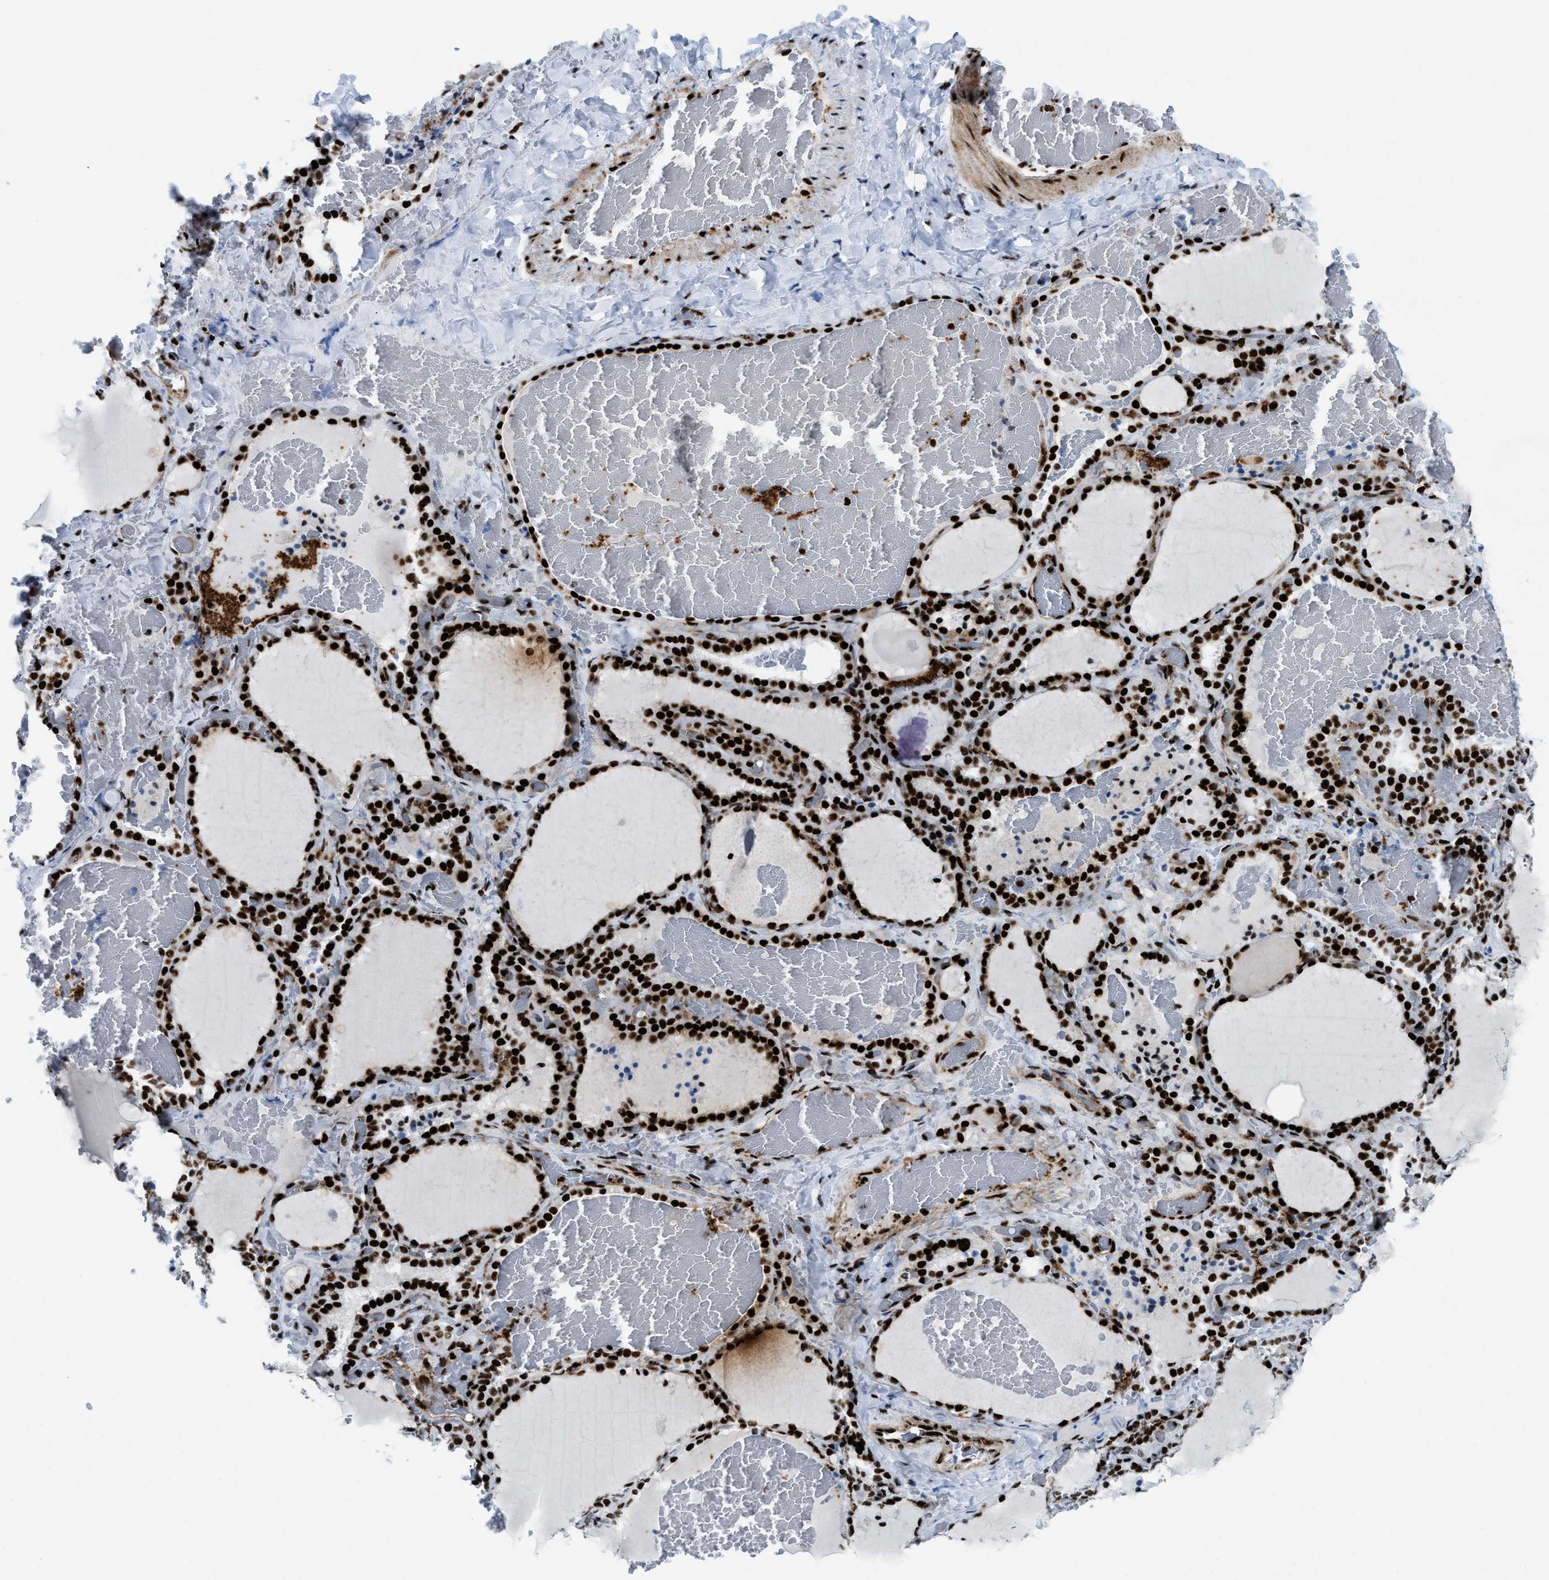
{"staining": {"intensity": "strong", "quantity": ">75%", "location": "nuclear"}, "tissue": "thyroid gland", "cell_type": "Glandular cells", "image_type": "normal", "snomed": [{"axis": "morphology", "description": "Normal tissue, NOS"}, {"axis": "topography", "description": "Thyroid gland"}], "caption": "Immunohistochemical staining of benign human thyroid gland displays strong nuclear protein positivity in about >75% of glandular cells. (brown staining indicates protein expression, while blue staining denotes nuclei).", "gene": "NONO", "patient": {"sex": "female", "age": 22}}